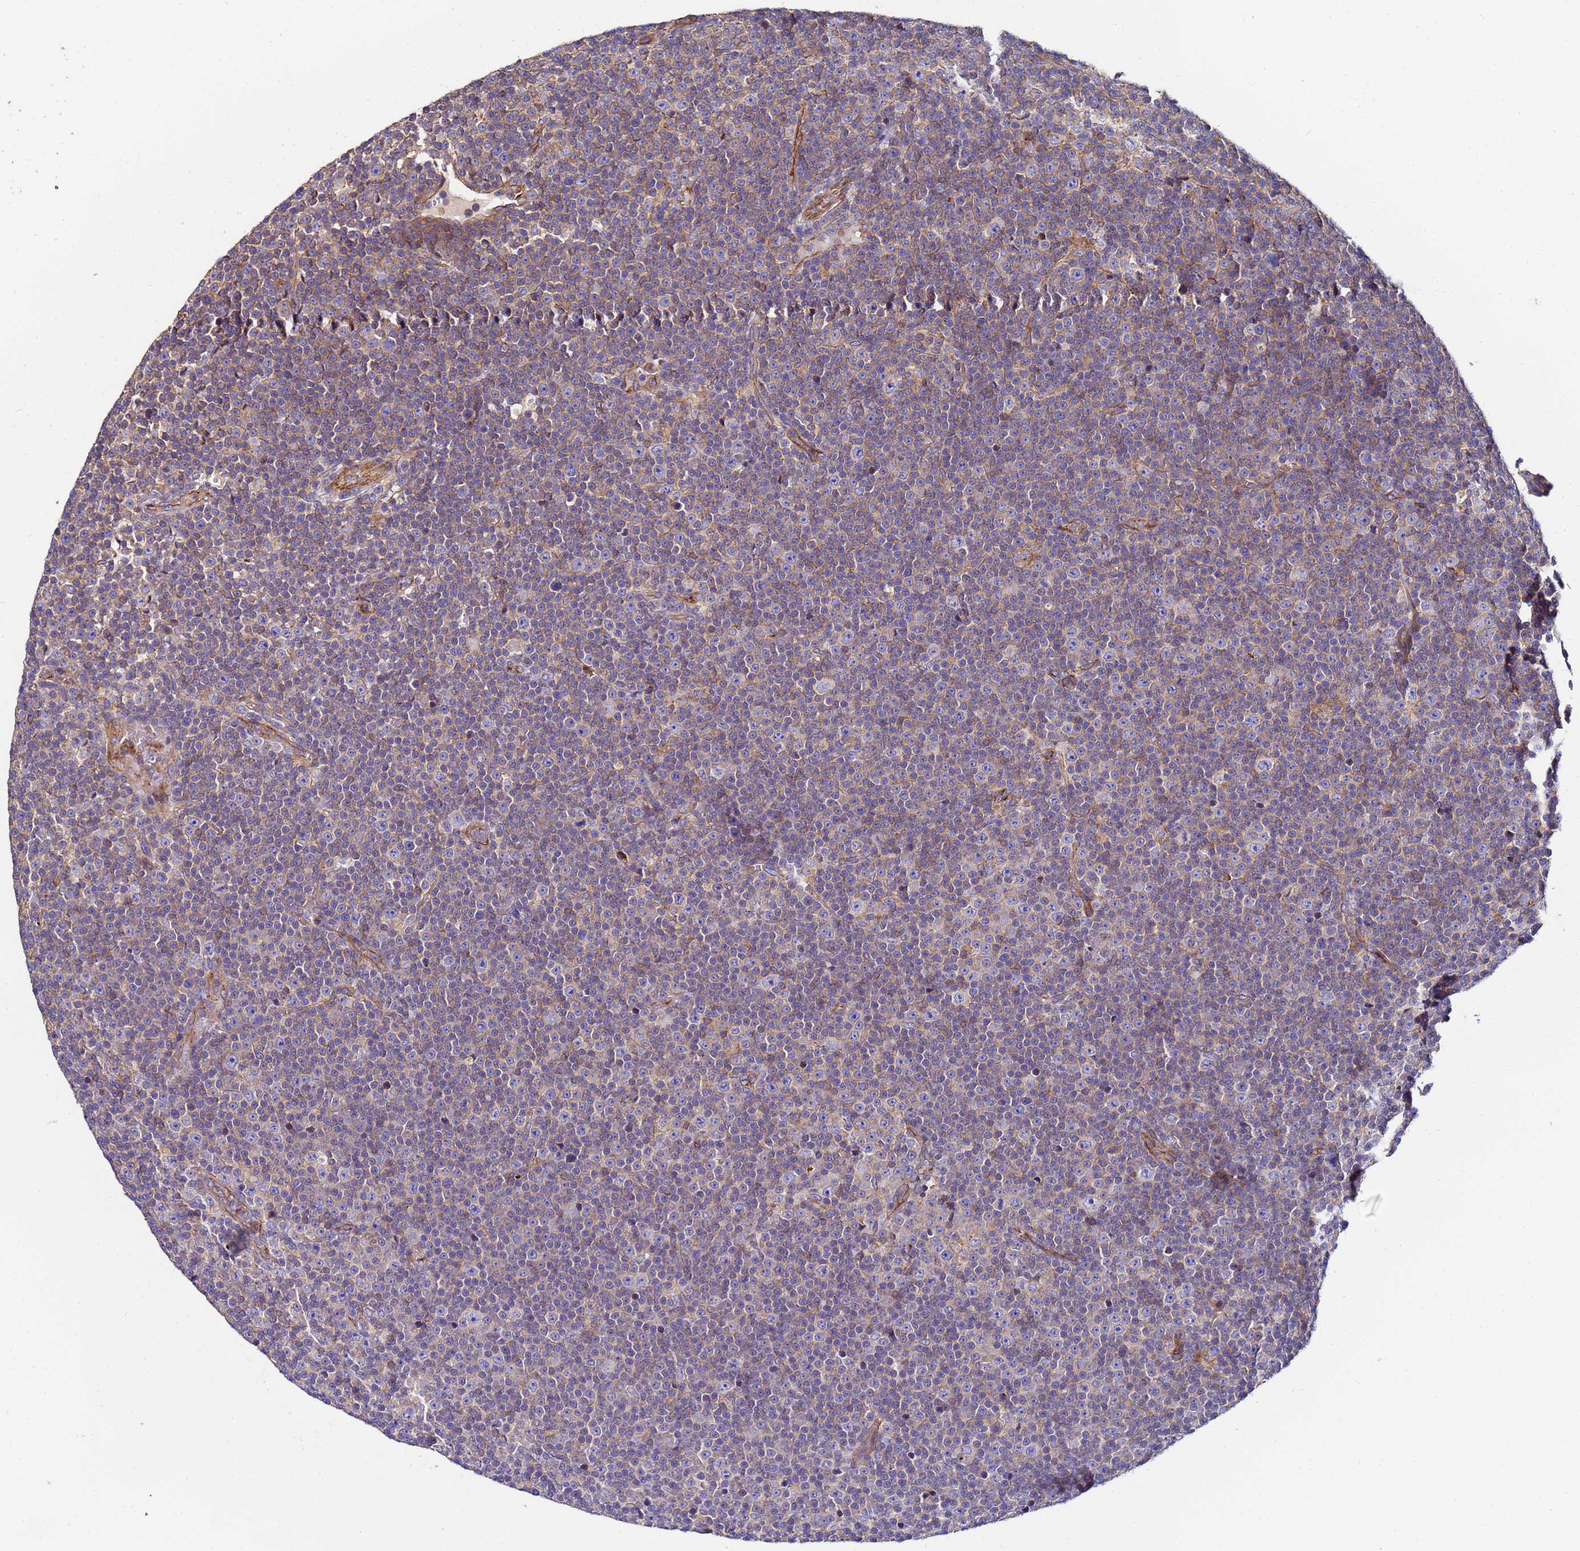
{"staining": {"intensity": "negative", "quantity": "none", "location": "none"}, "tissue": "lymphoma", "cell_type": "Tumor cells", "image_type": "cancer", "snomed": [{"axis": "morphology", "description": "Malignant lymphoma, non-Hodgkin's type, Low grade"}, {"axis": "topography", "description": "Lymph node"}], "caption": "Immunohistochemical staining of human lymphoma reveals no significant staining in tumor cells.", "gene": "POTEE", "patient": {"sex": "female", "age": 67}}